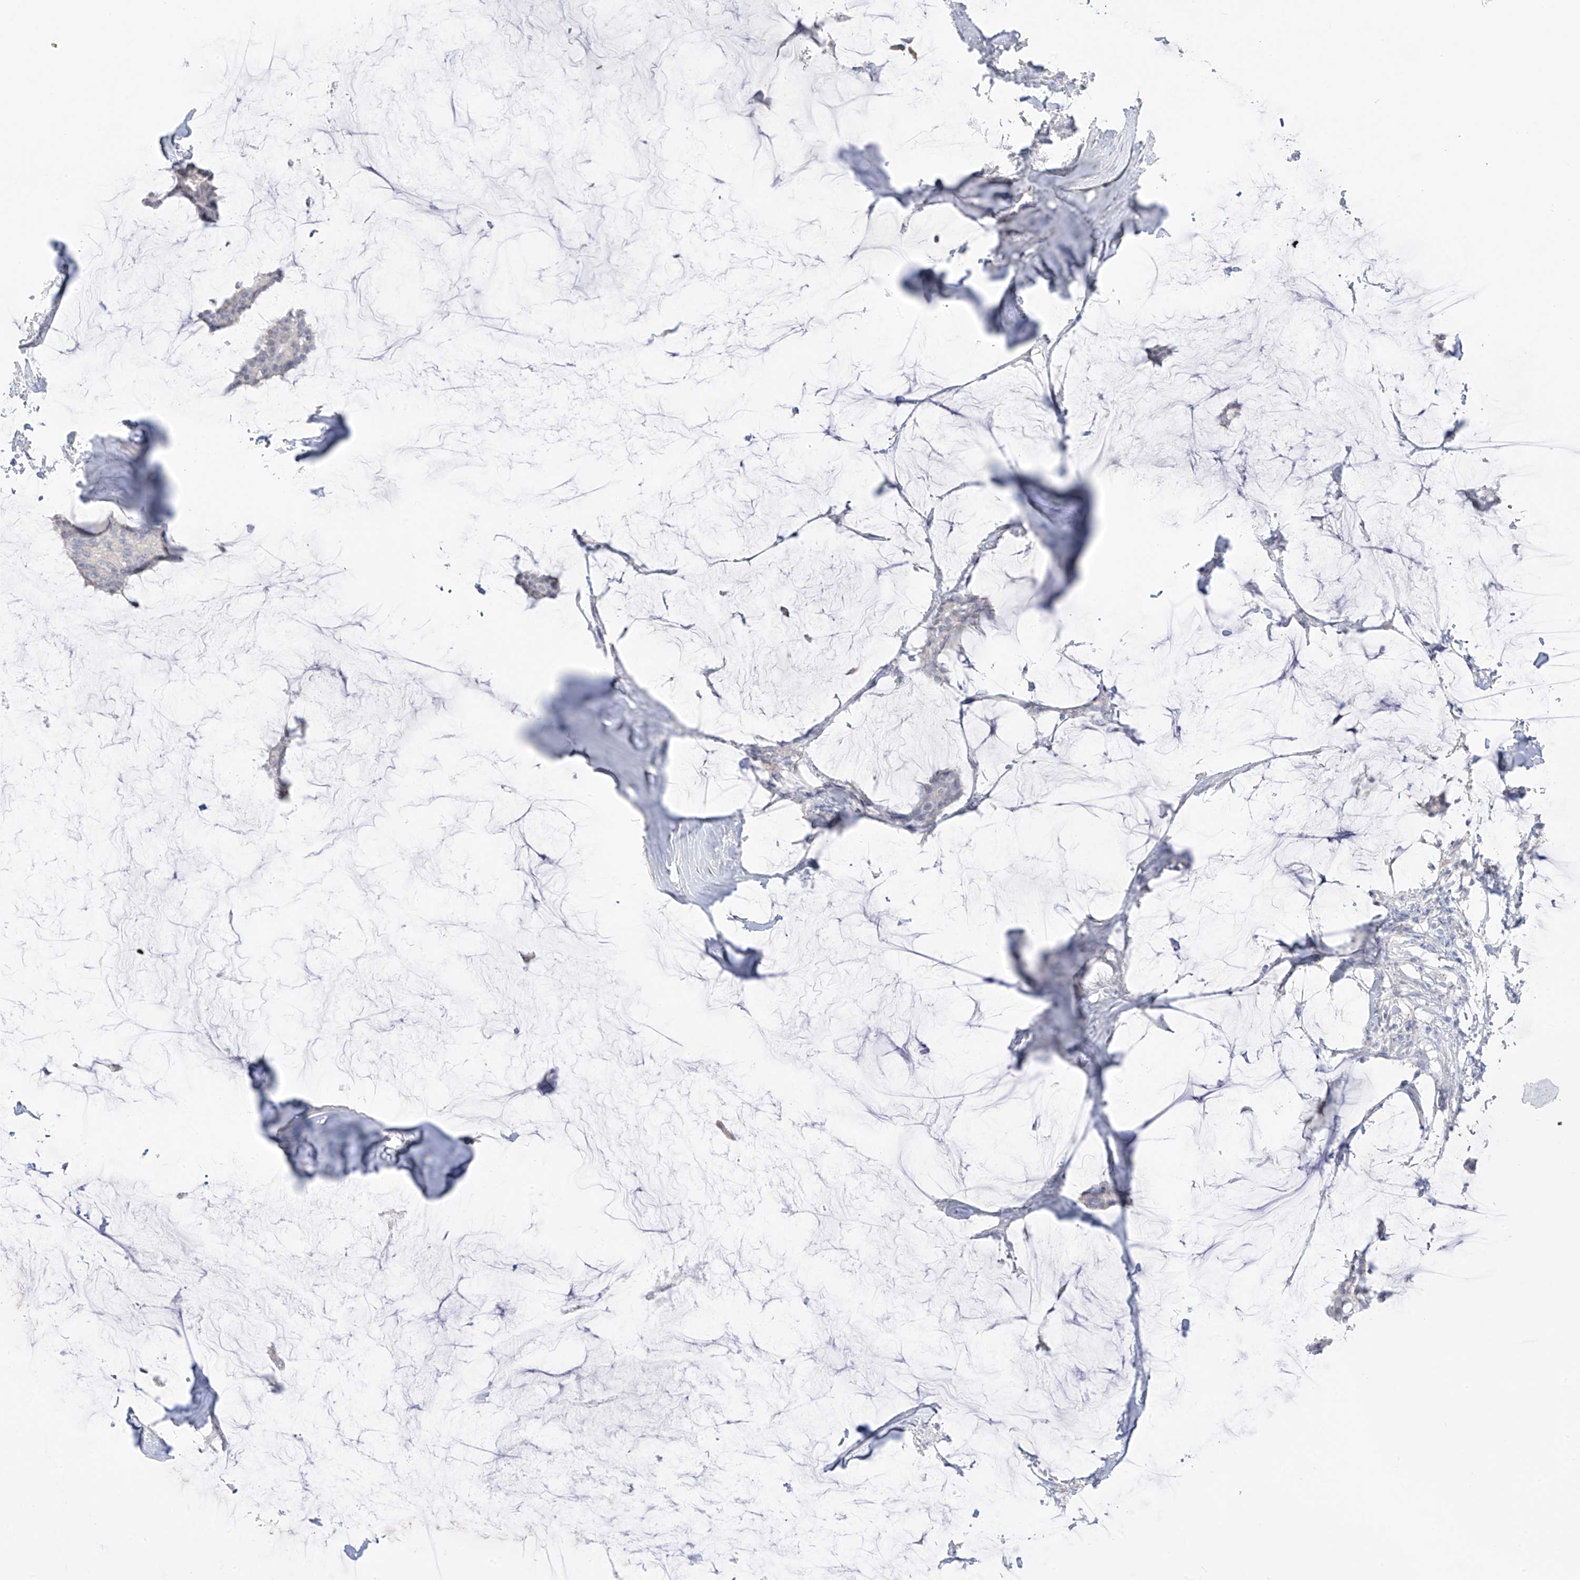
{"staining": {"intensity": "negative", "quantity": "none", "location": "none"}, "tissue": "breast cancer", "cell_type": "Tumor cells", "image_type": "cancer", "snomed": [{"axis": "morphology", "description": "Duct carcinoma"}, {"axis": "topography", "description": "Breast"}], "caption": "Histopathology image shows no protein positivity in tumor cells of breast cancer tissue. (IHC, brightfield microscopy, high magnification).", "gene": "DCDC2", "patient": {"sex": "female", "age": 93}}